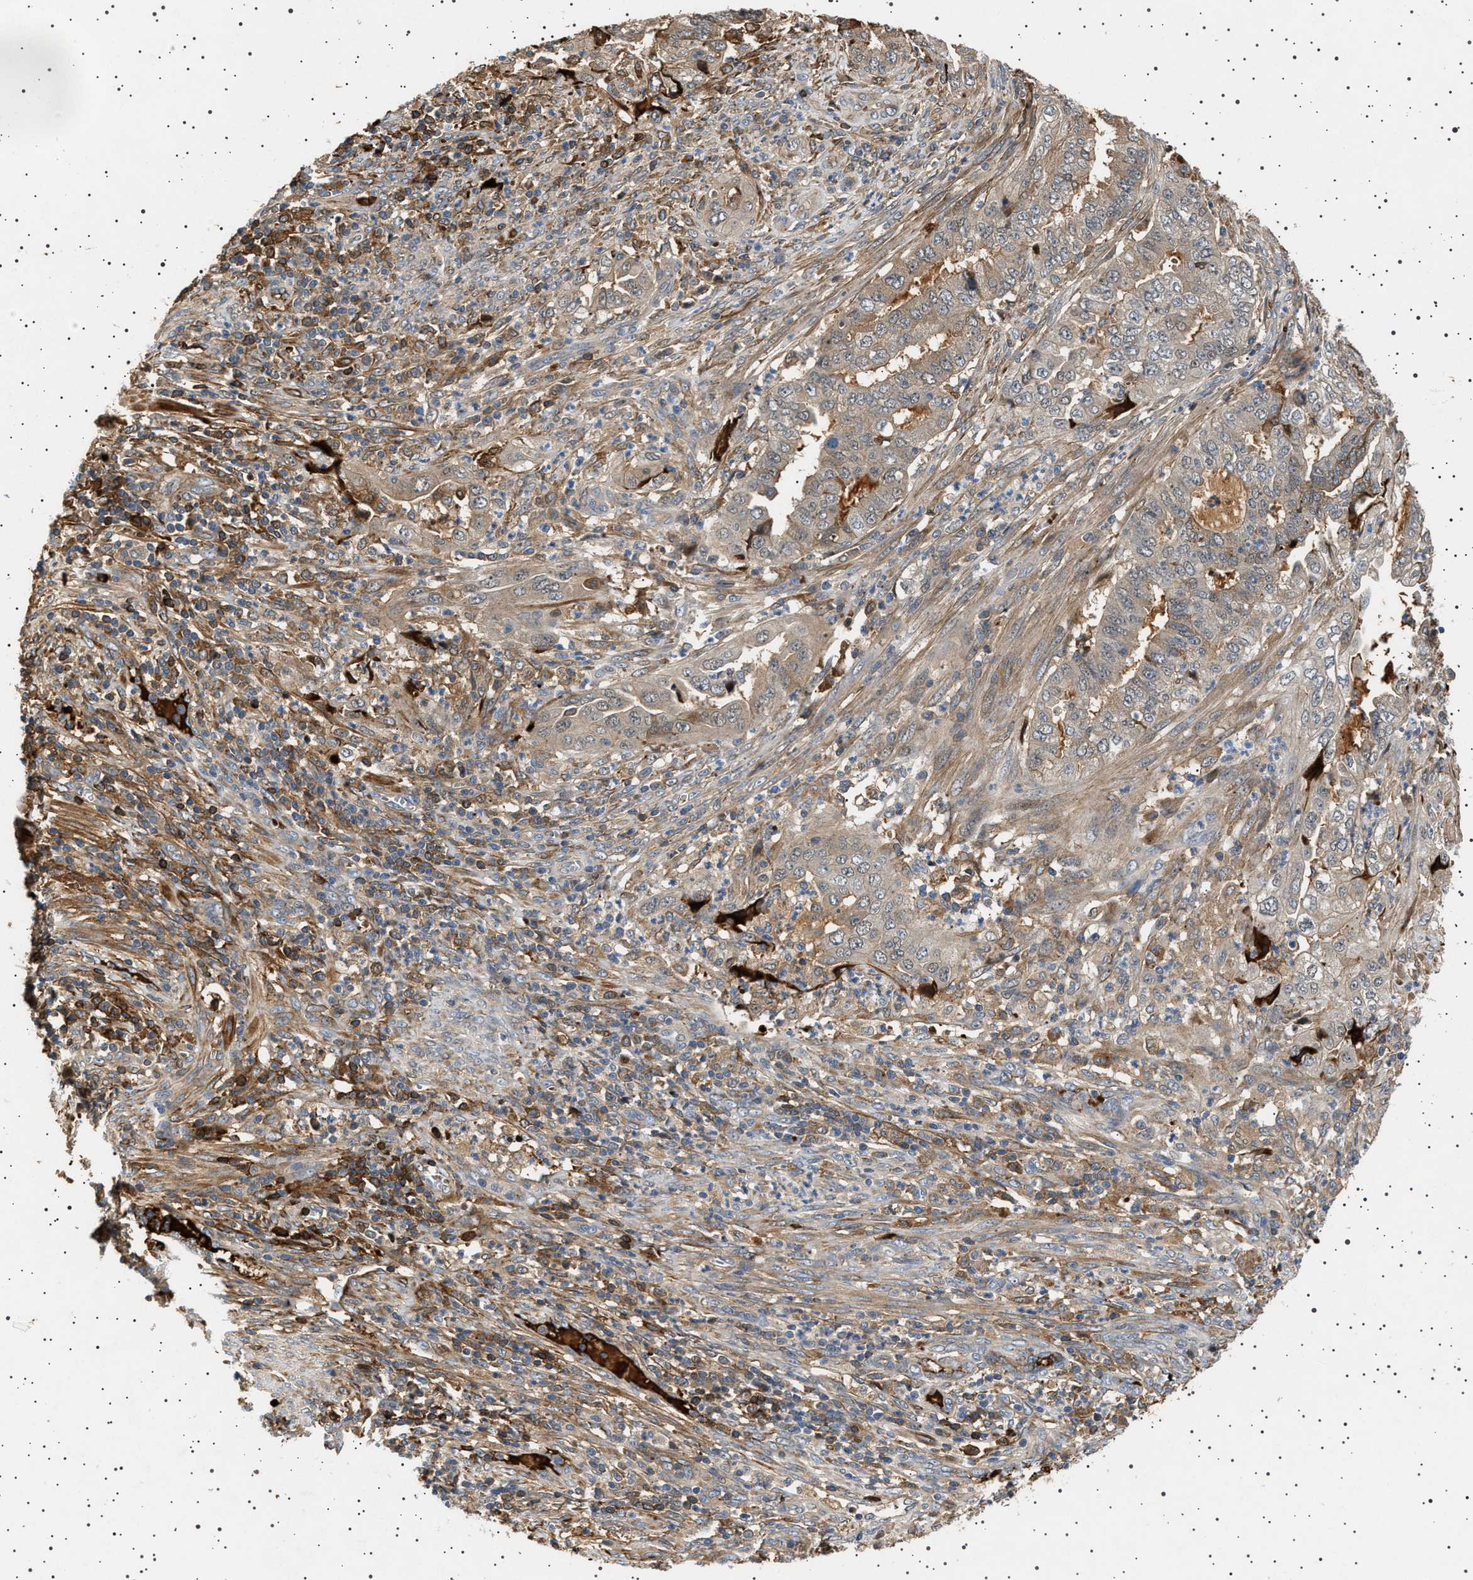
{"staining": {"intensity": "weak", "quantity": "<25%", "location": "cytoplasmic/membranous"}, "tissue": "endometrial cancer", "cell_type": "Tumor cells", "image_type": "cancer", "snomed": [{"axis": "morphology", "description": "Adenocarcinoma, NOS"}, {"axis": "topography", "description": "Endometrium"}], "caption": "High power microscopy histopathology image of an immunohistochemistry (IHC) image of adenocarcinoma (endometrial), revealing no significant expression in tumor cells.", "gene": "FICD", "patient": {"sex": "female", "age": 51}}